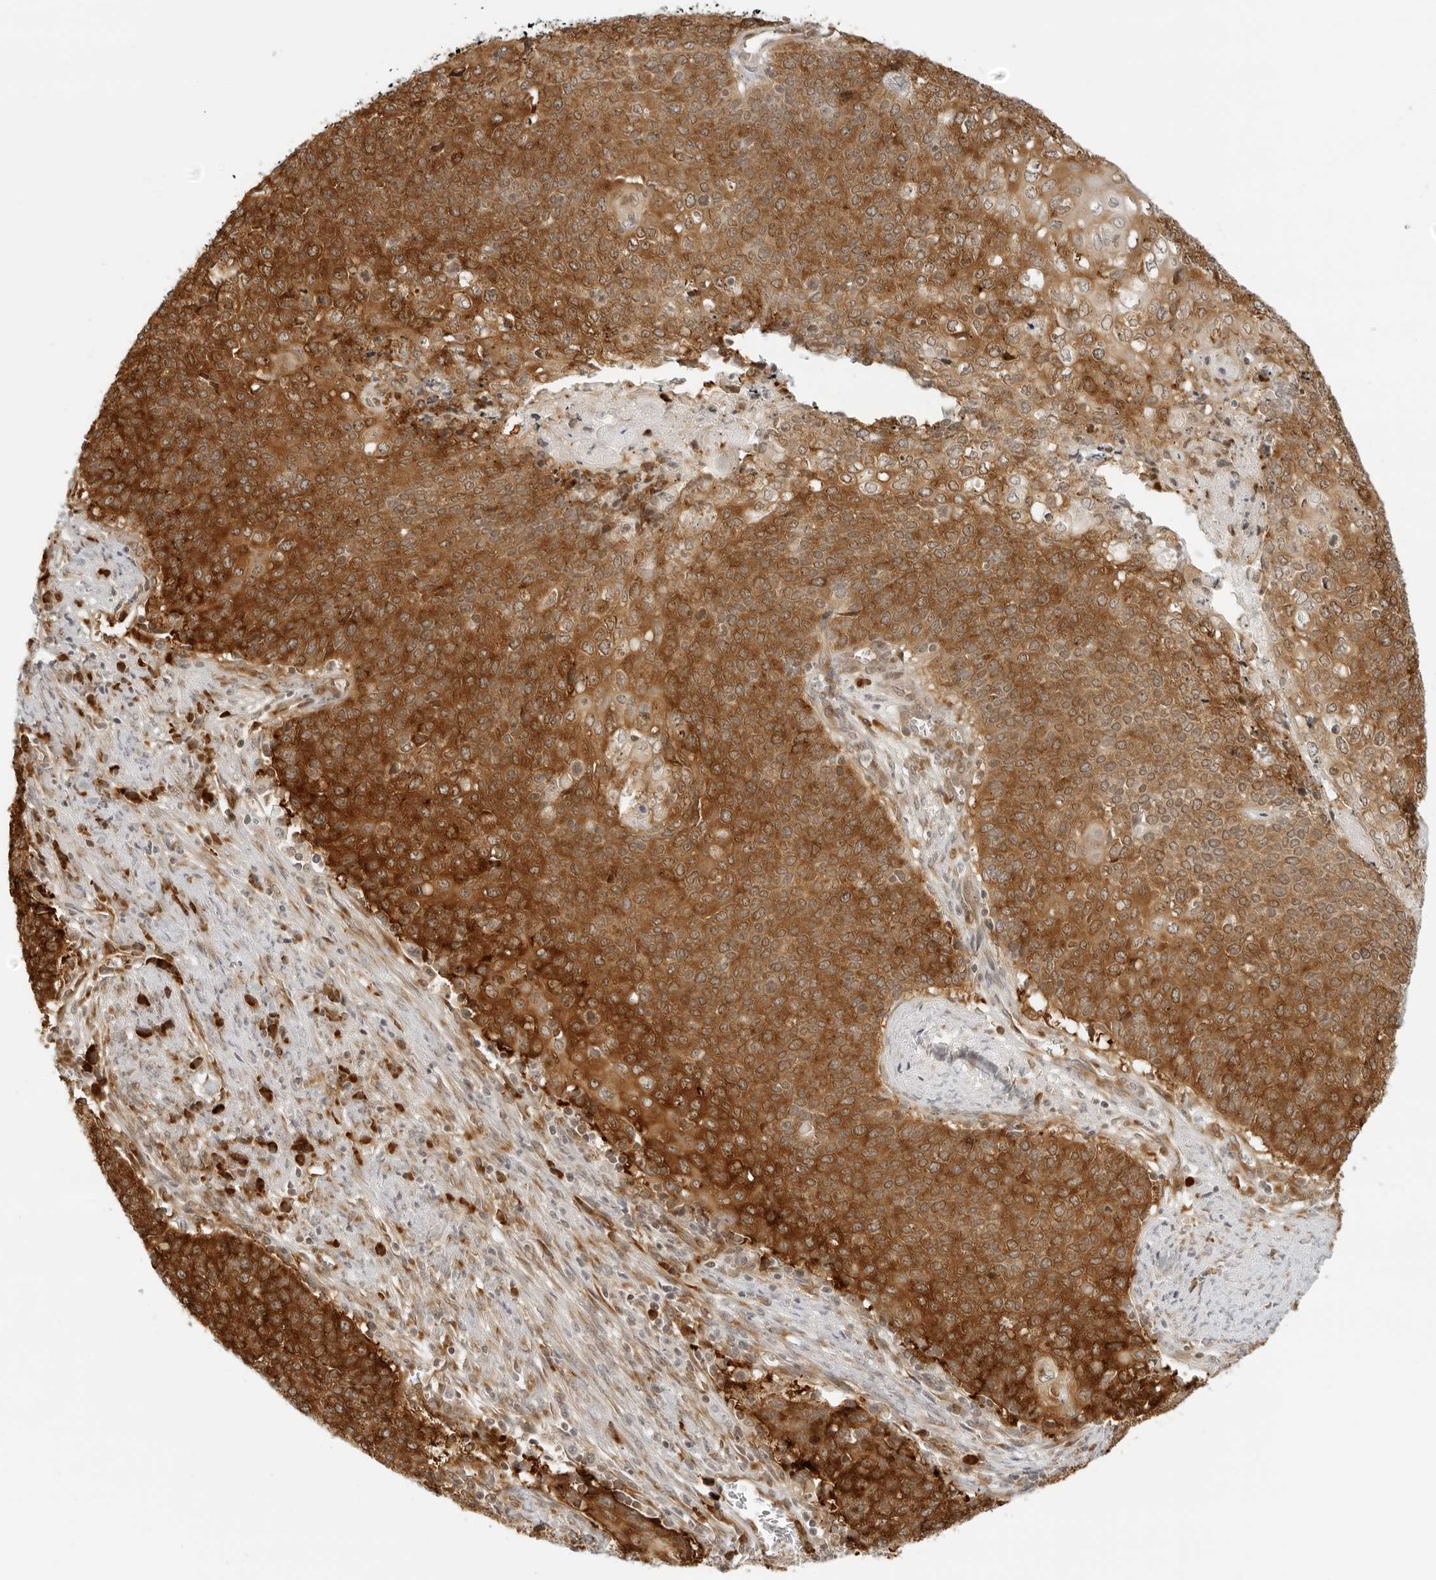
{"staining": {"intensity": "strong", "quantity": ">75%", "location": "cytoplasmic/membranous"}, "tissue": "cervical cancer", "cell_type": "Tumor cells", "image_type": "cancer", "snomed": [{"axis": "morphology", "description": "Squamous cell carcinoma, NOS"}, {"axis": "topography", "description": "Cervix"}], "caption": "This histopathology image displays immunohistochemistry staining of squamous cell carcinoma (cervical), with high strong cytoplasmic/membranous positivity in approximately >75% of tumor cells.", "gene": "EIF4G1", "patient": {"sex": "female", "age": 39}}